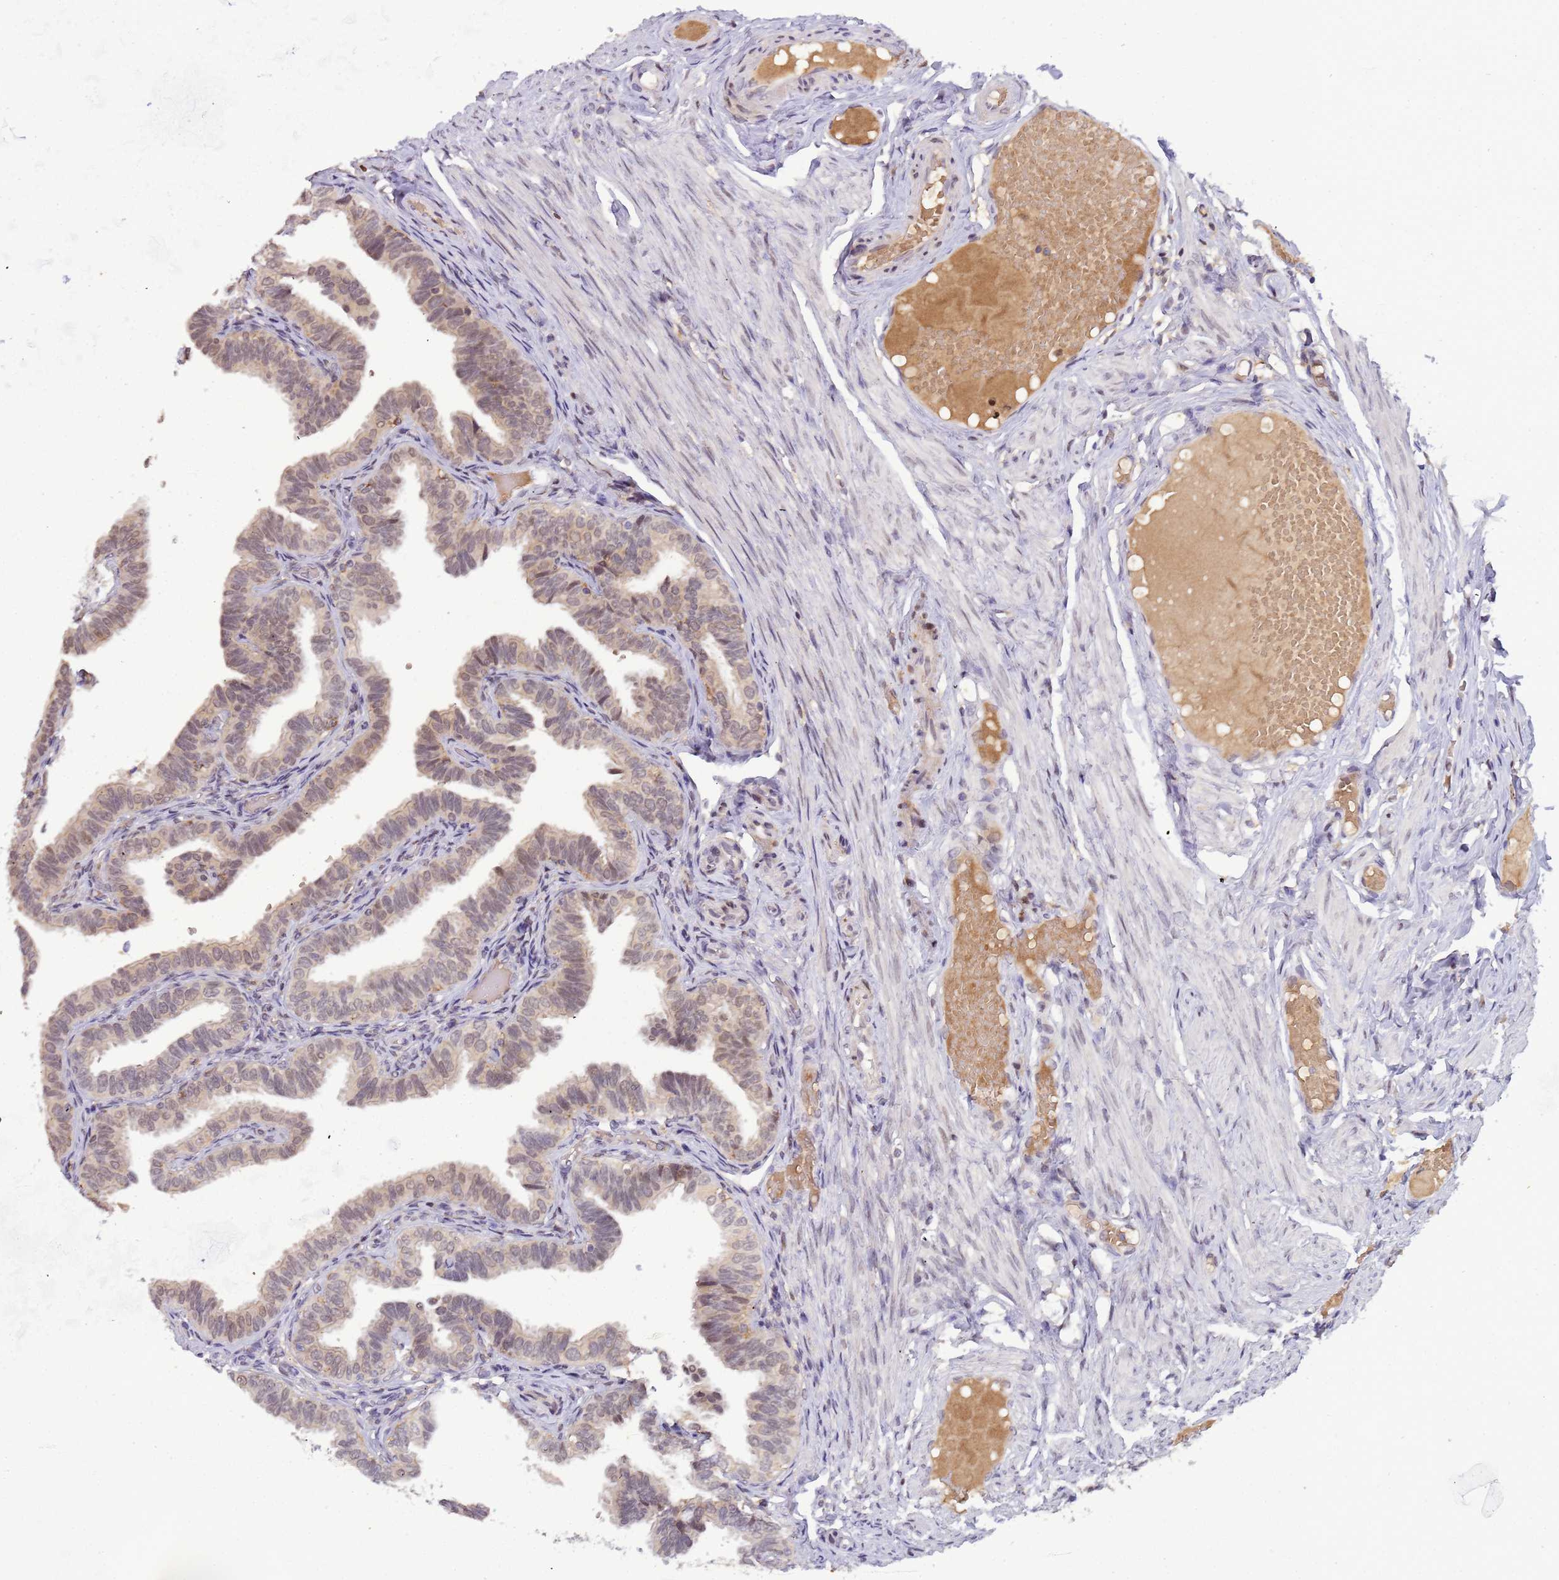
{"staining": {"intensity": "weak", "quantity": "<25%", "location": "cytoplasmic/membranous,nuclear"}, "tissue": "fallopian tube", "cell_type": "Glandular cells", "image_type": "normal", "snomed": [{"axis": "morphology", "description": "Normal tissue, NOS"}, {"axis": "topography", "description": "Fallopian tube"}], "caption": "Immunohistochemical staining of benign fallopian tube shows no significant staining in glandular cells. (Stains: DAB (3,3'-diaminobenzidine) IHC with hematoxylin counter stain, Microscopy: brightfield microscopy at high magnification).", "gene": "CD53", "patient": {"sex": "female", "age": 39}}